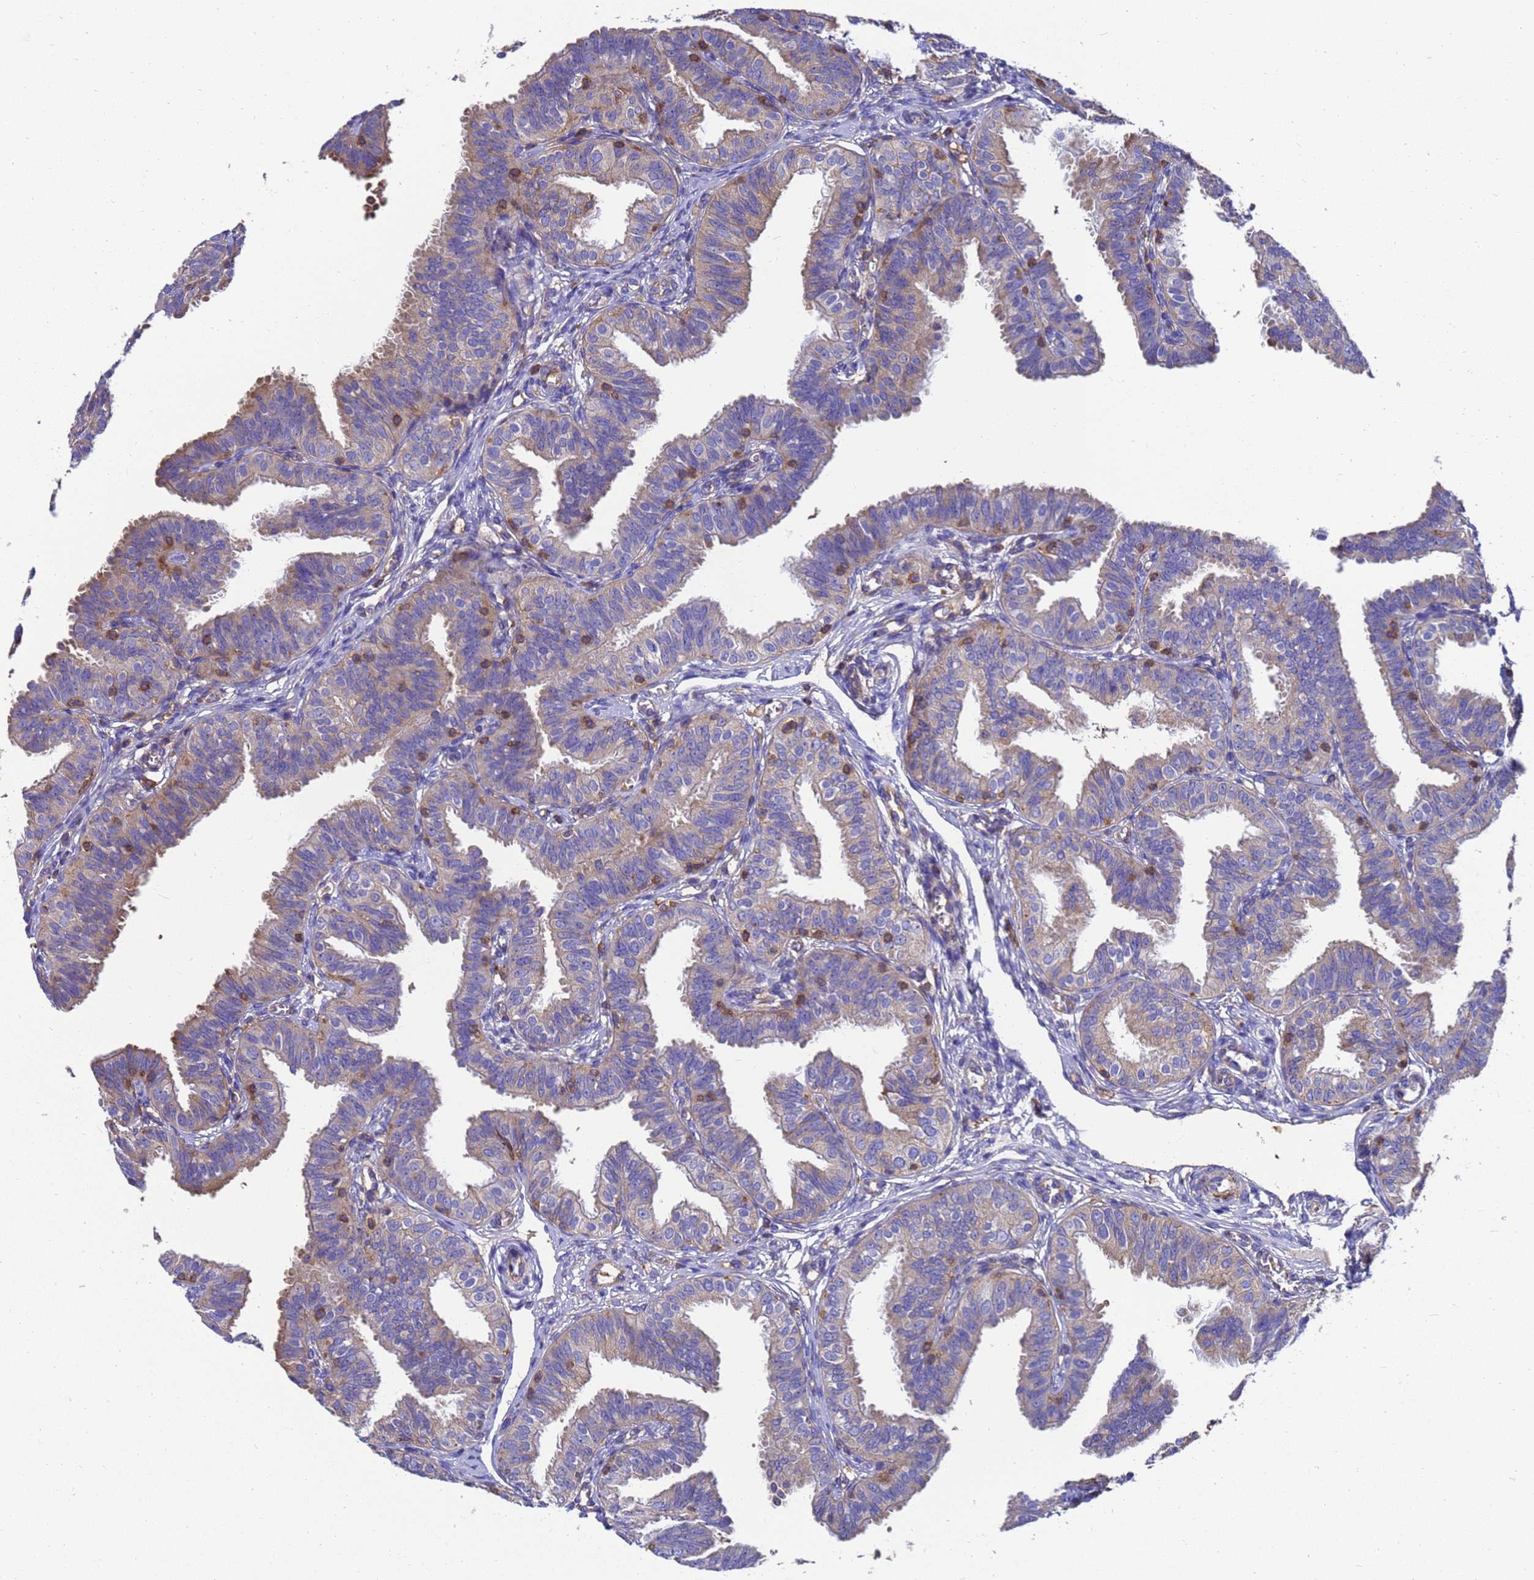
{"staining": {"intensity": "weak", "quantity": "<25%", "location": "cytoplasmic/membranous"}, "tissue": "fallopian tube", "cell_type": "Glandular cells", "image_type": "normal", "snomed": [{"axis": "morphology", "description": "Normal tissue, NOS"}, {"axis": "topography", "description": "Fallopian tube"}], "caption": "DAB immunohistochemical staining of benign human fallopian tube displays no significant expression in glandular cells.", "gene": "ZNF235", "patient": {"sex": "female", "age": 35}}